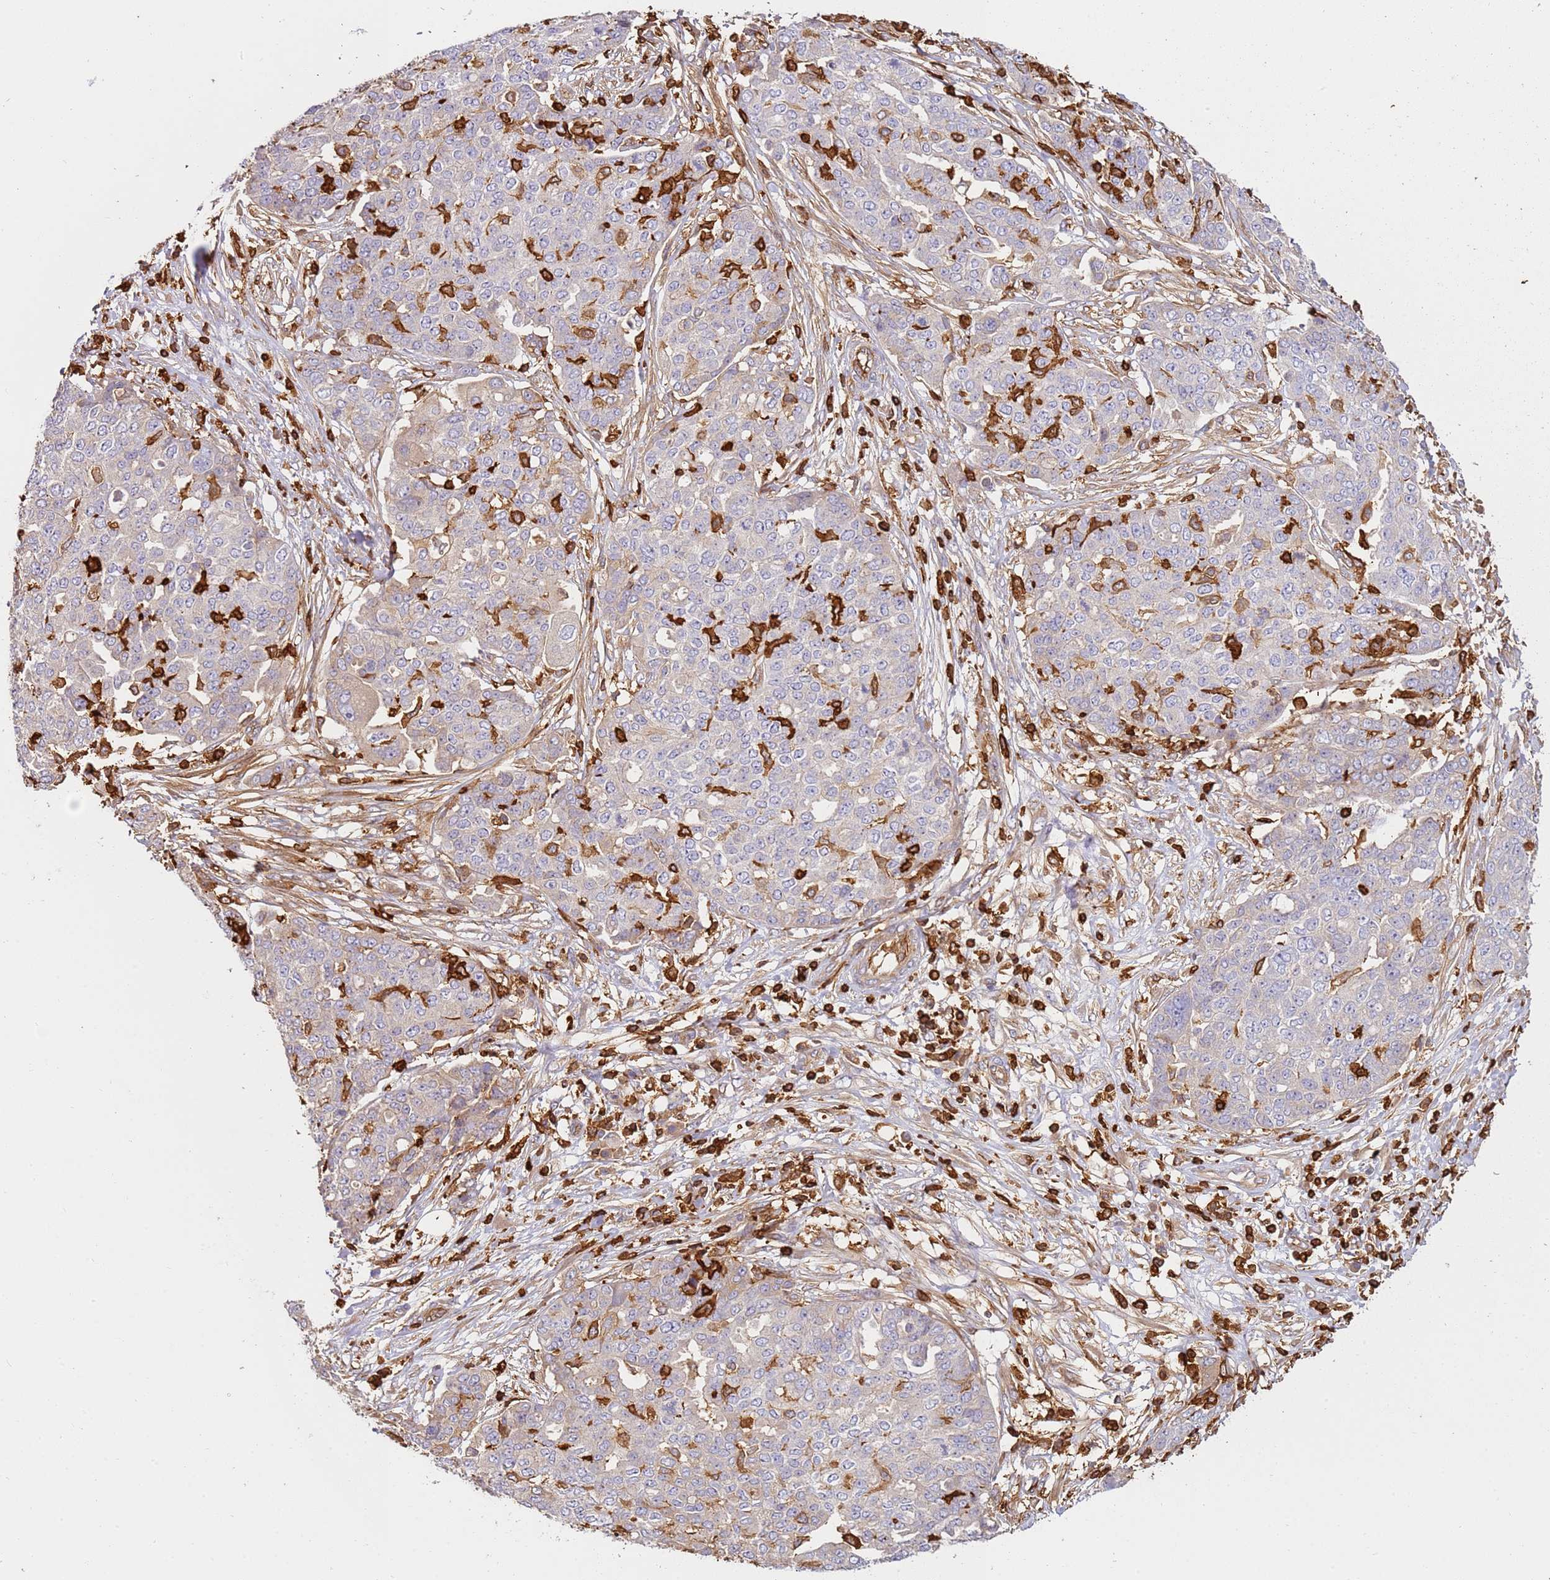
{"staining": {"intensity": "weak", "quantity": "<25%", "location": "cytoplasmic/membranous"}, "tissue": "ovarian cancer", "cell_type": "Tumor cells", "image_type": "cancer", "snomed": [{"axis": "morphology", "description": "Cystadenocarcinoma, serous, NOS"}, {"axis": "topography", "description": "Soft tissue"}, {"axis": "topography", "description": "Ovary"}], "caption": "This is a image of immunohistochemistry (IHC) staining of serous cystadenocarcinoma (ovarian), which shows no staining in tumor cells. (Brightfield microscopy of DAB (3,3'-diaminobenzidine) immunohistochemistry (IHC) at high magnification).", "gene": "OR6P1", "patient": {"sex": "female", "age": 57}}